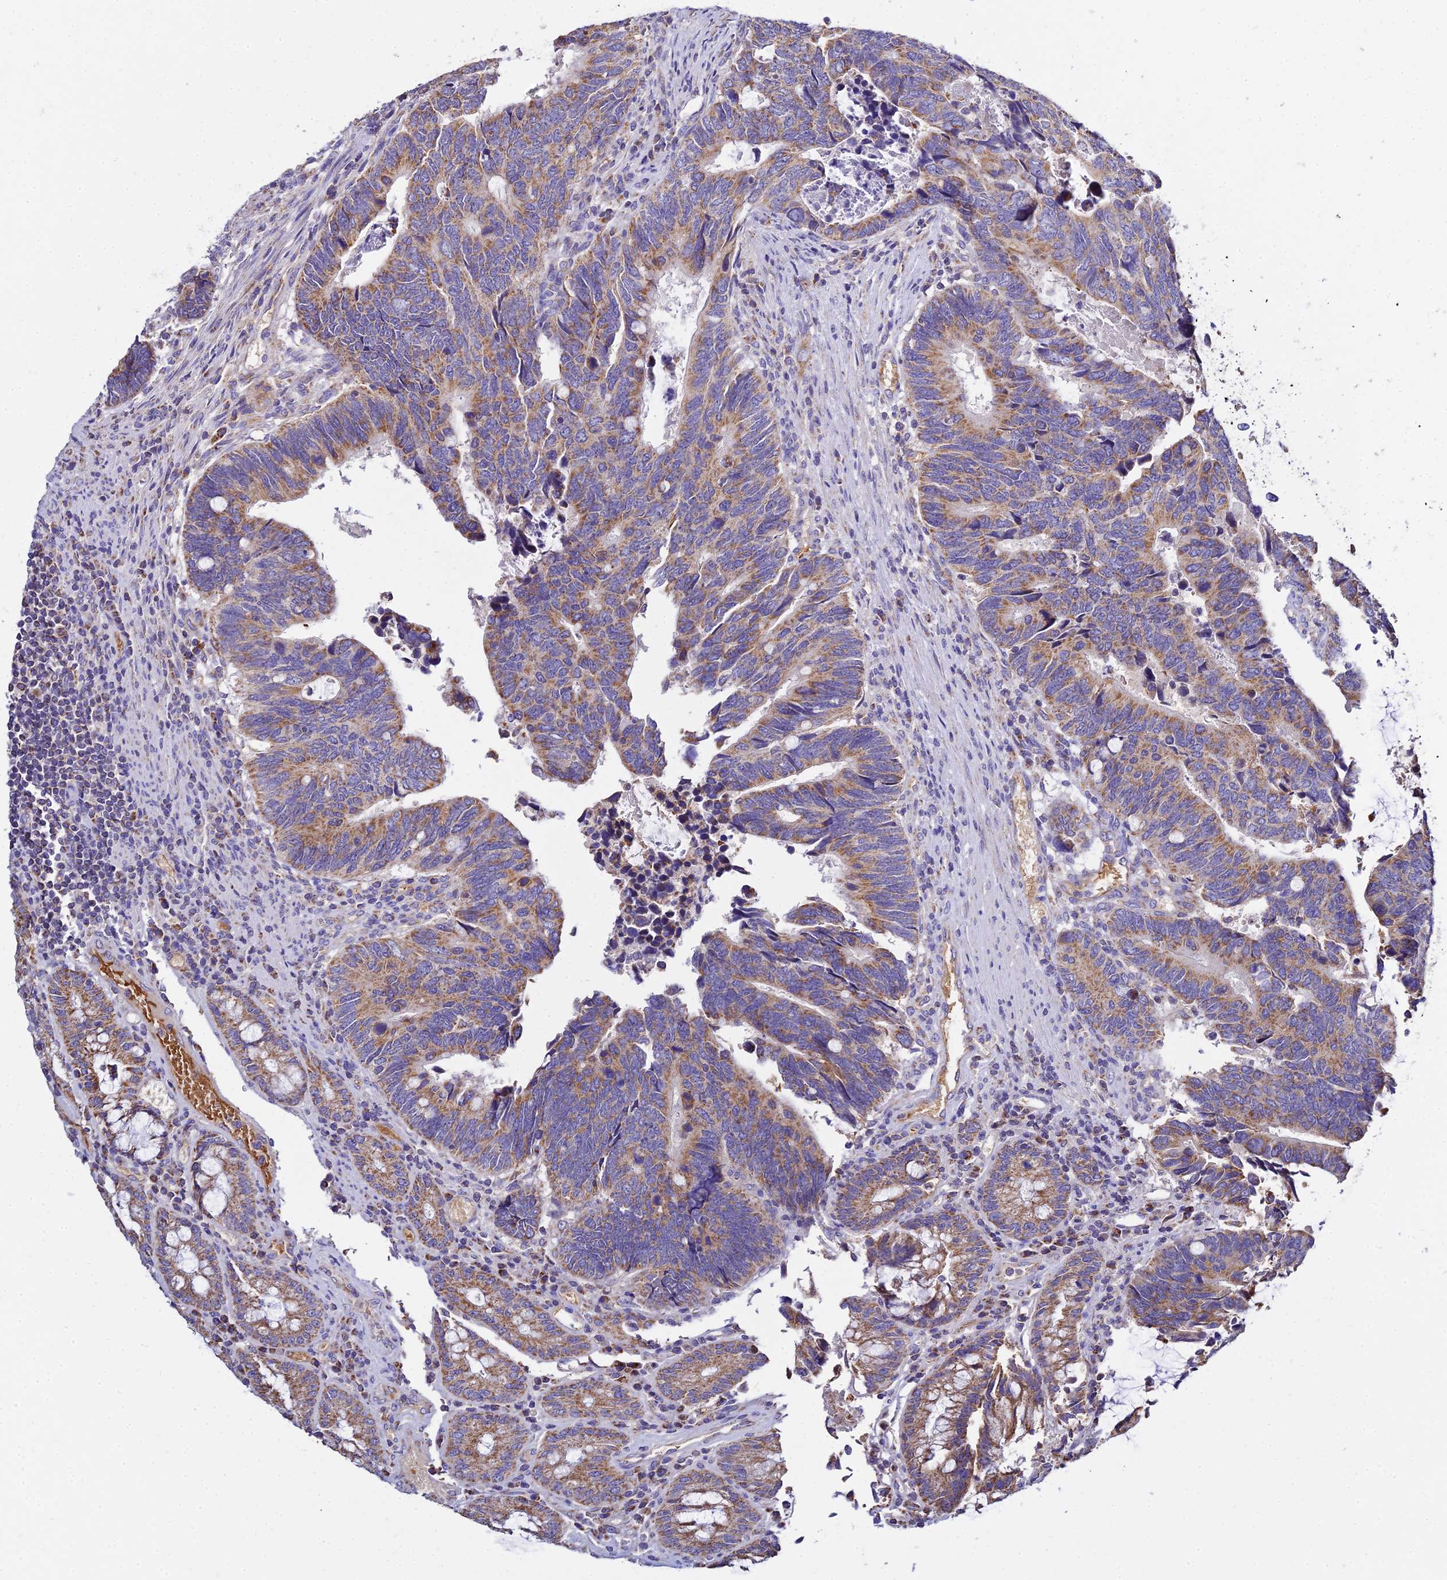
{"staining": {"intensity": "moderate", "quantity": "25%-75%", "location": "cytoplasmic/membranous"}, "tissue": "colorectal cancer", "cell_type": "Tumor cells", "image_type": "cancer", "snomed": [{"axis": "morphology", "description": "Adenocarcinoma, NOS"}, {"axis": "topography", "description": "Colon"}], "caption": "Immunohistochemistry (IHC) of human colorectal cancer demonstrates medium levels of moderate cytoplasmic/membranous staining in about 25%-75% of tumor cells. (brown staining indicates protein expression, while blue staining denotes nuclei).", "gene": "TYW5", "patient": {"sex": "male", "age": 87}}